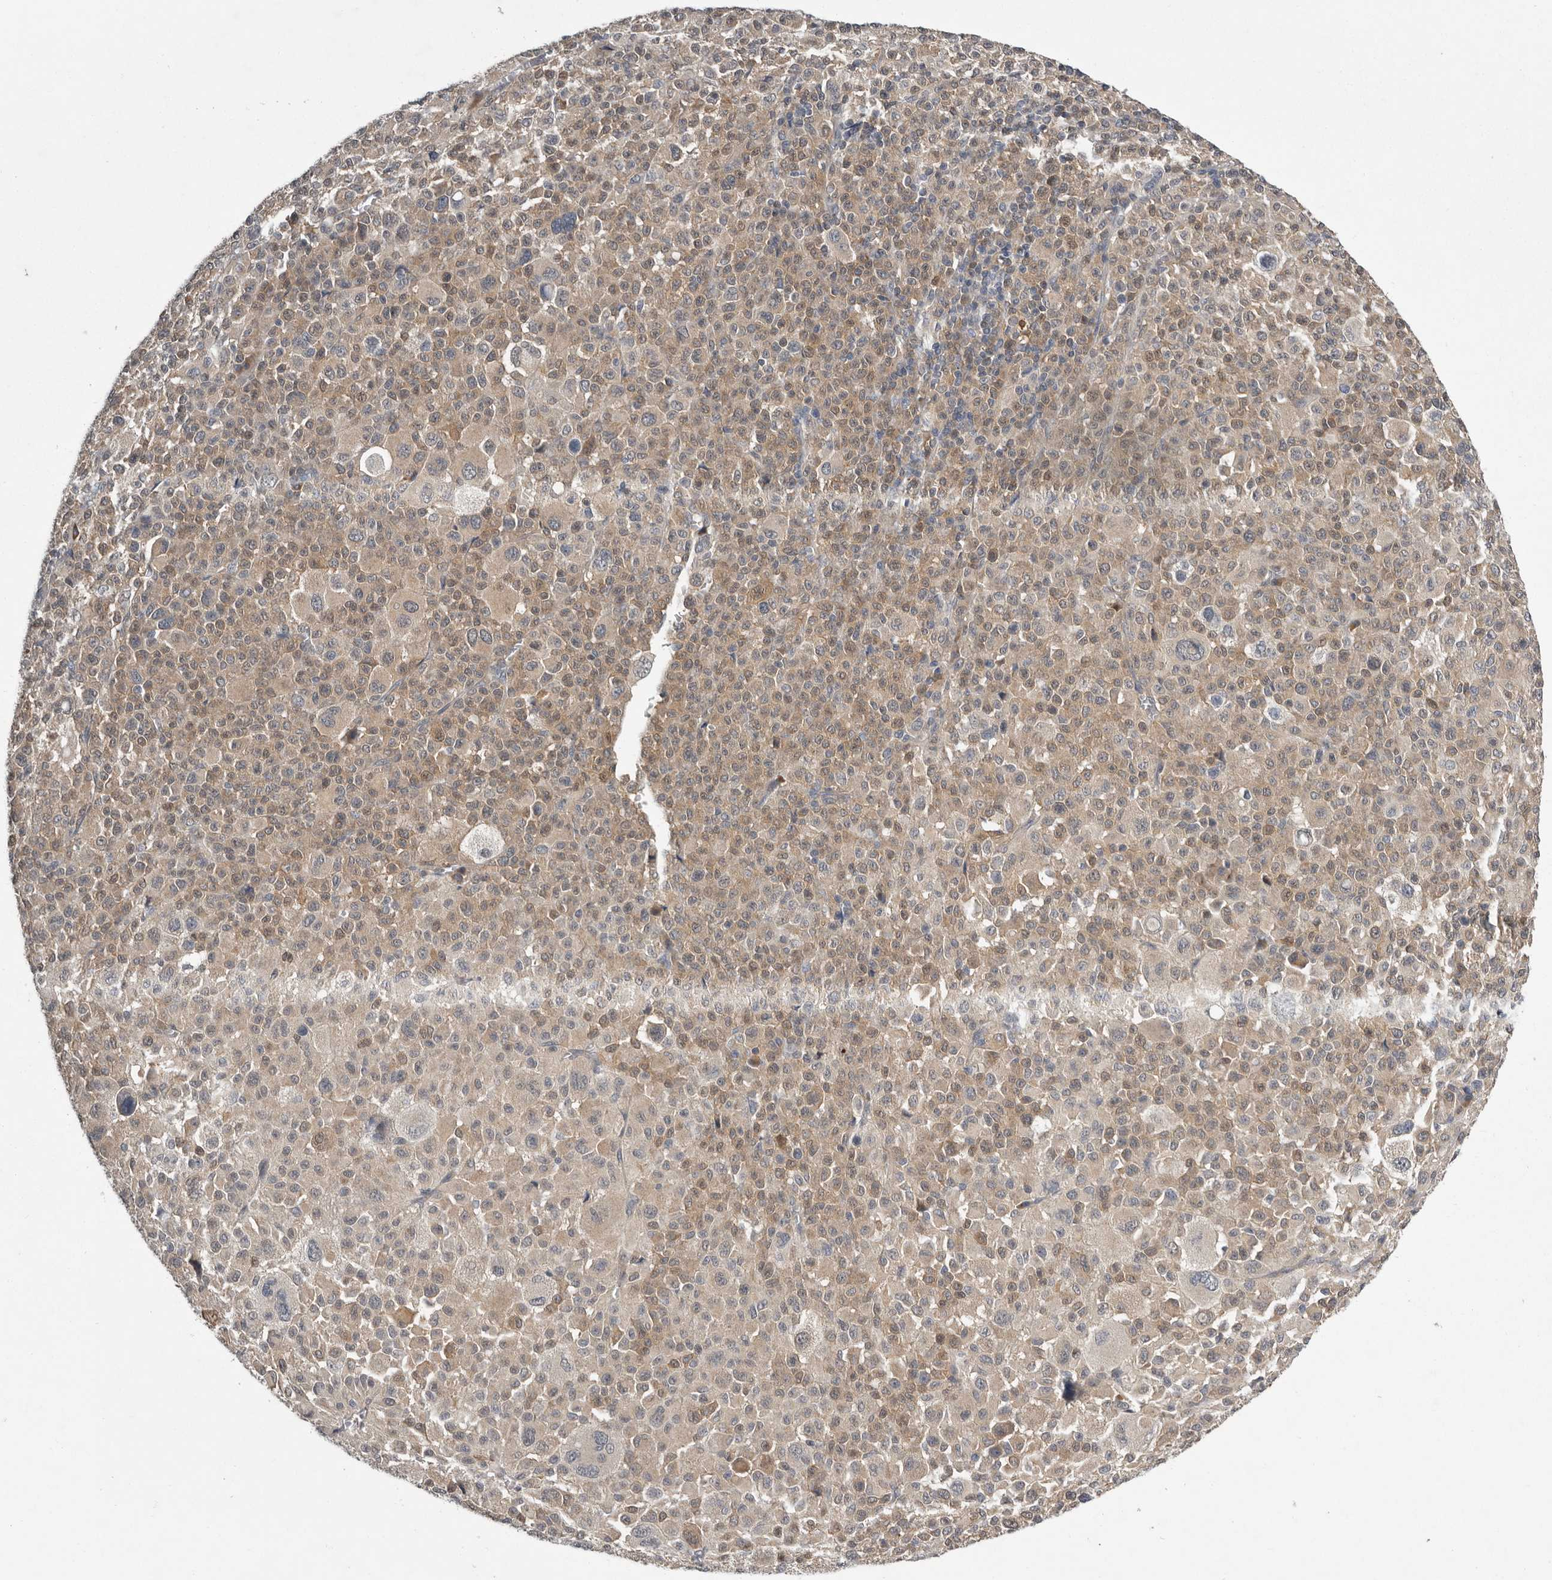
{"staining": {"intensity": "weak", "quantity": "<25%", "location": "cytoplasmic/membranous"}, "tissue": "melanoma", "cell_type": "Tumor cells", "image_type": "cancer", "snomed": [{"axis": "morphology", "description": "Malignant melanoma, Metastatic site"}, {"axis": "topography", "description": "Skin"}], "caption": "Immunohistochemistry photomicrograph of human malignant melanoma (metastatic site) stained for a protein (brown), which exhibits no staining in tumor cells.", "gene": "RALGPS2", "patient": {"sex": "female", "age": 74}}